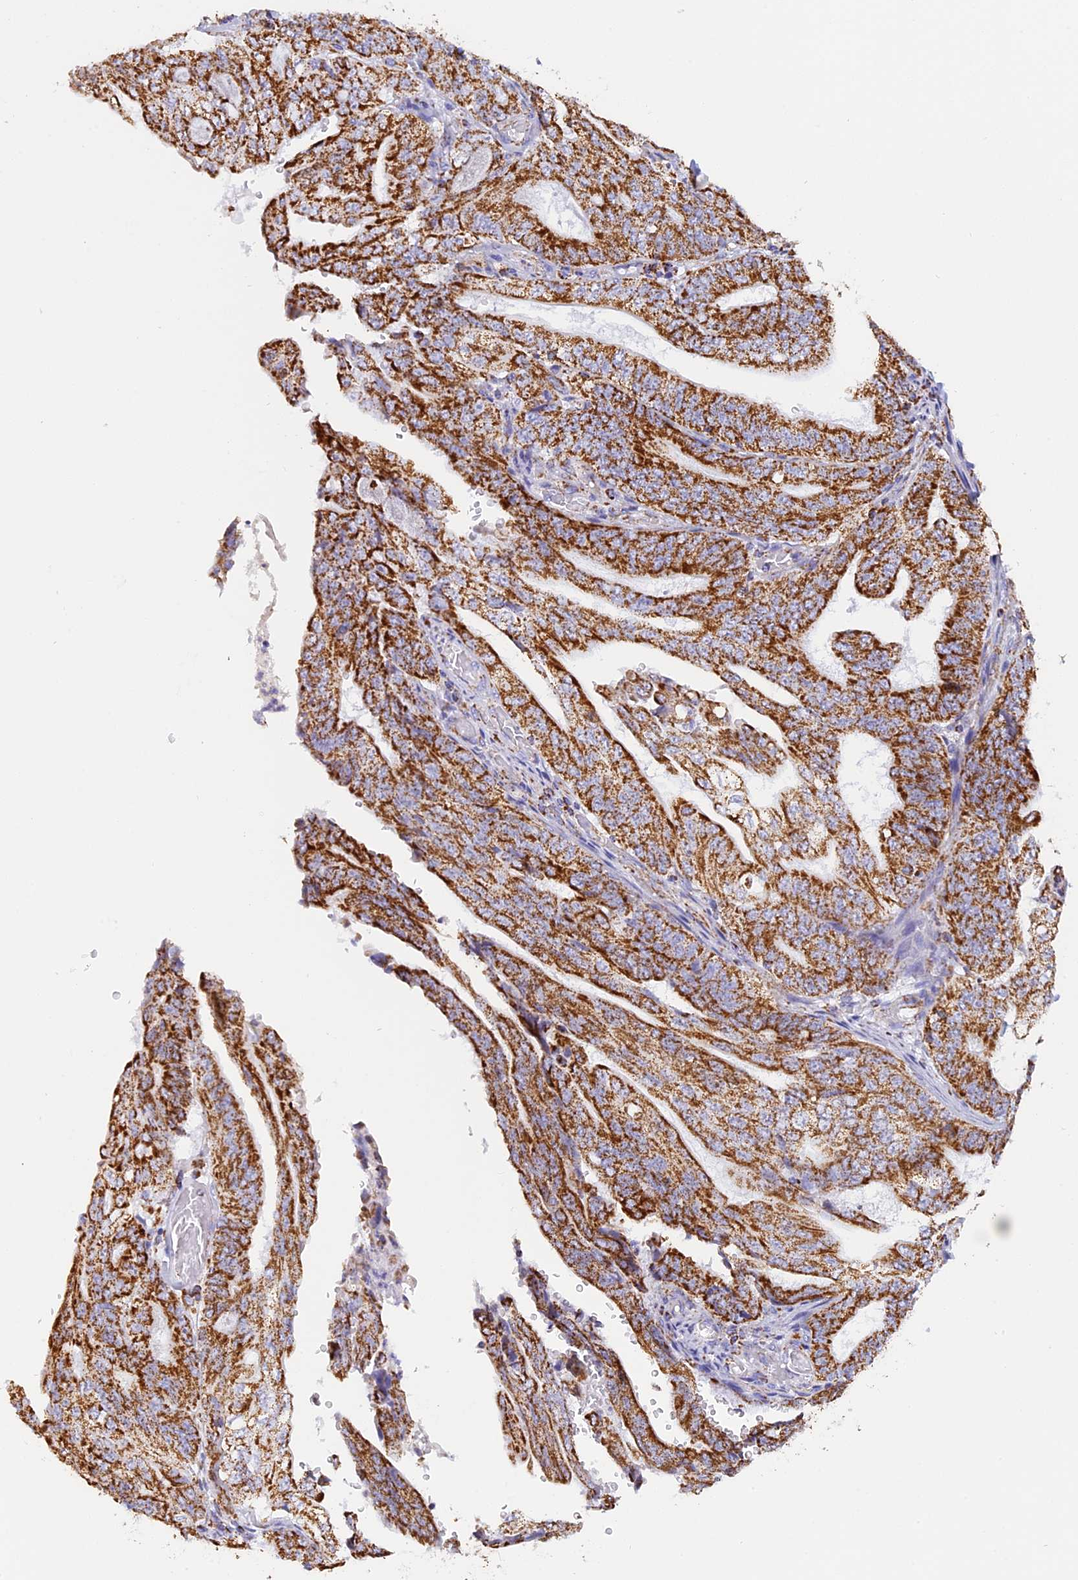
{"staining": {"intensity": "strong", "quantity": ">75%", "location": "cytoplasmic/membranous"}, "tissue": "stomach cancer", "cell_type": "Tumor cells", "image_type": "cancer", "snomed": [{"axis": "morphology", "description": "Adenocarcinoma, NOS"}, {"axis": "topography", "description": "Stomach"}], "caption": "IHC photomicrograph of neoplastic tissue: human stomach cancer stained using IHC displays high levels of strong protein expression localized specifically in the cytoplasmic/membranous of tumor cells, appearing as a cytoplasmic/membranous brown color.", "gene": "KCNG1", "patient": {"sex": "female", "age": 73}}